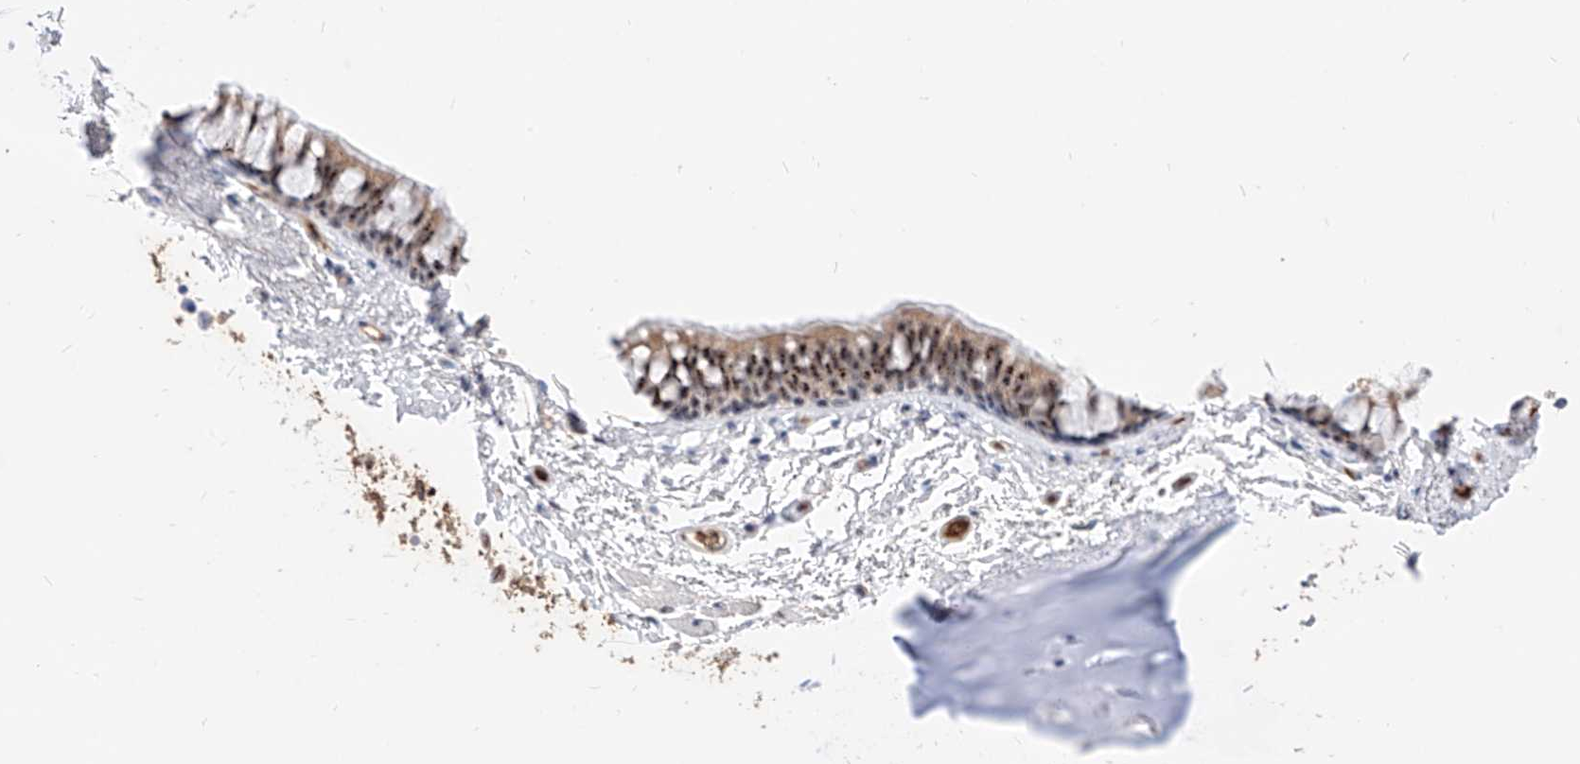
{"staining": {"intensity": "moderate", "quantity": ">75%", "location": "nuclear"}, "tissue": "bronchus", "cell_type": "Respiratory epithelial cells", "image_type": "normal", "snomed": [{"axis": "morphology", "description": "Normal tissue, NOS"}, {"axis": "topography", "description": "Cartilage tissue"}, {"axis": "topography", "description": "Bronchus"}], "caption": "A high-resolution histopathology image shows immunohistochemistry (IHC) staining of normal bronchus, which reveals moderate nuclear positivity in approximately >75% of respiratory epithelial cells.", "gene": "ZFP42", "patient": {"sex": "female", "age": 73}}